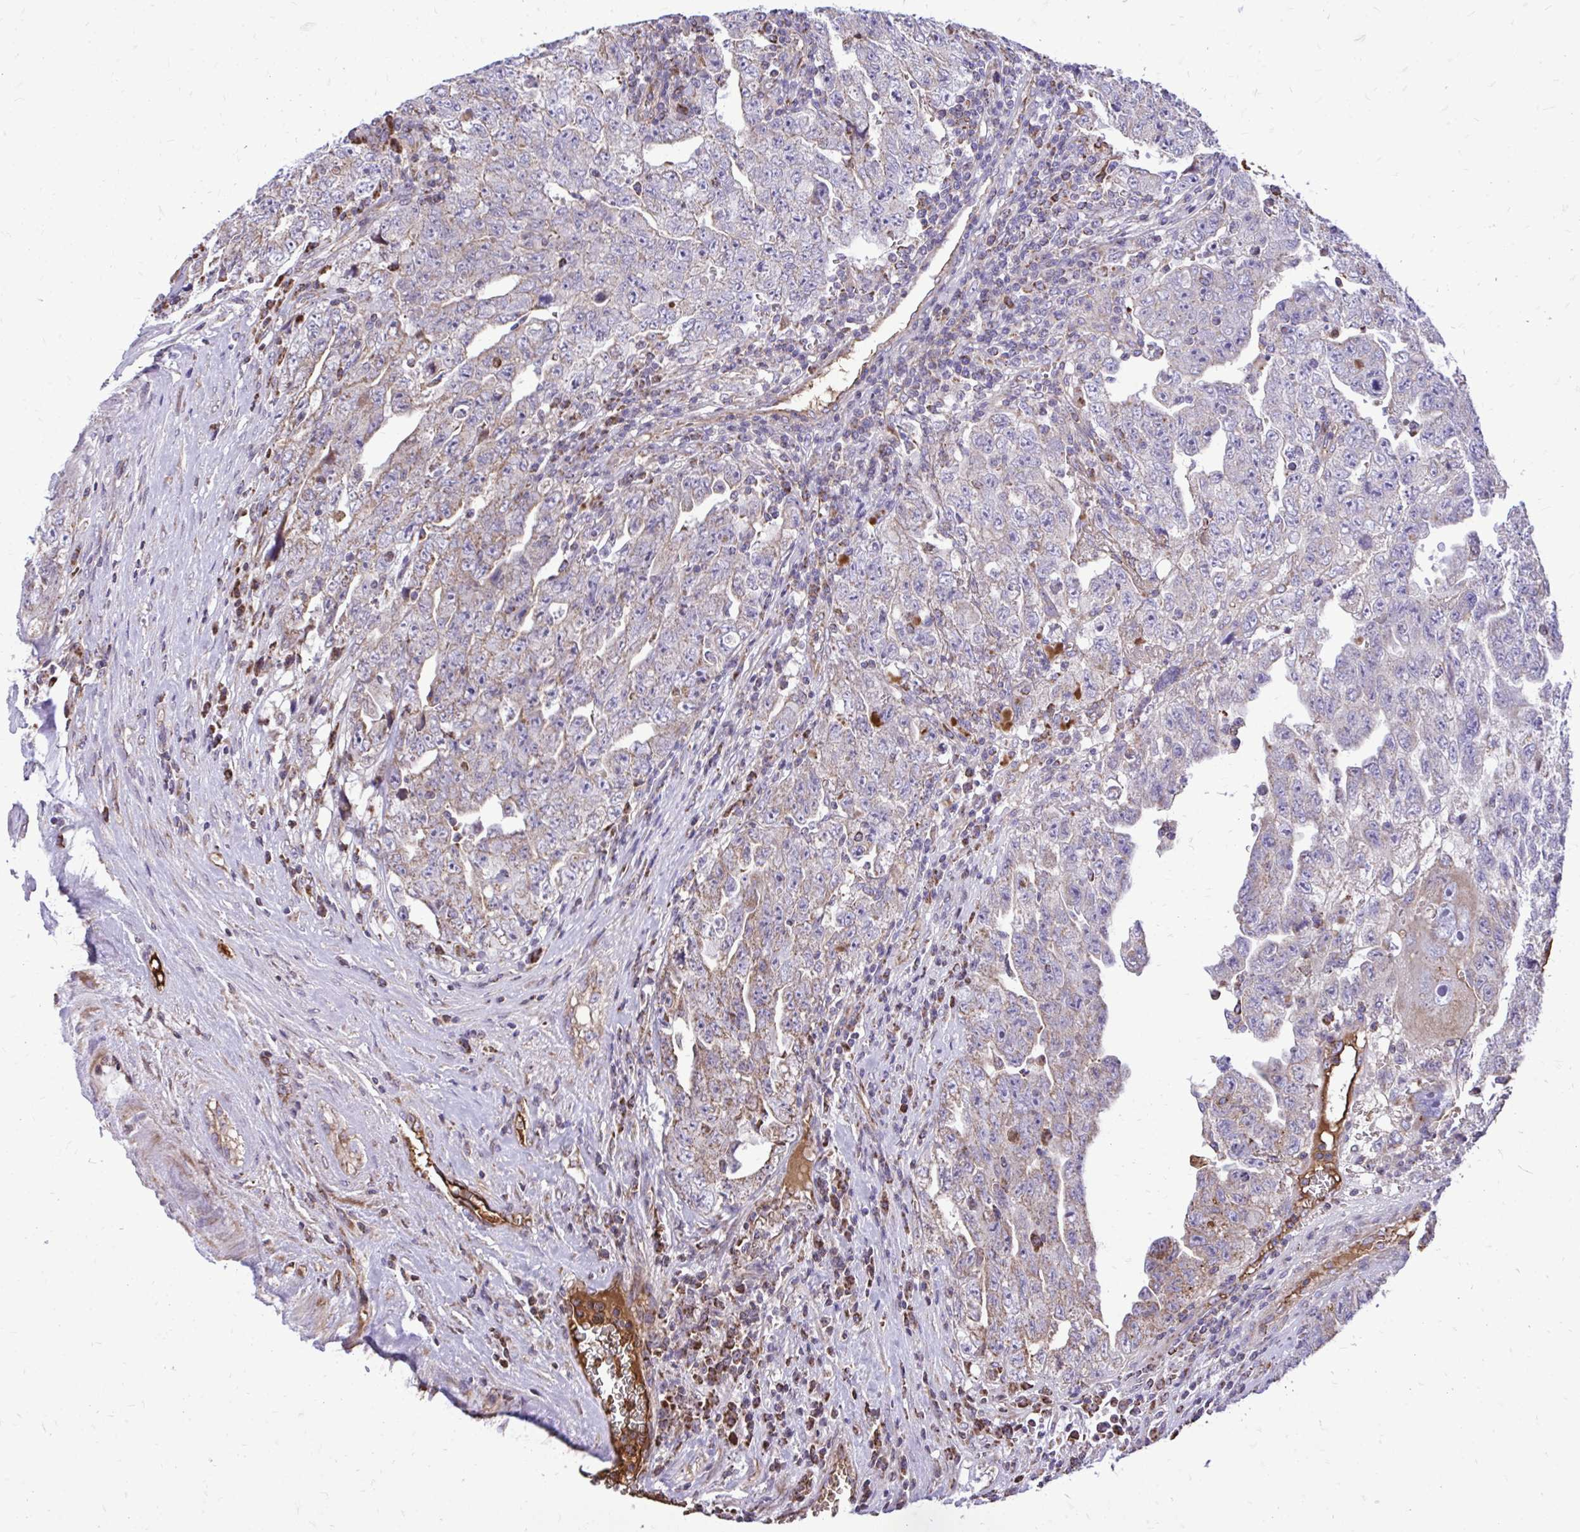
{"staining": {"intensity": "weak", "quantity": "<25%", "location": "cytoplasmic/membranous"}, "tissue": "testis cancer", "cell_type": "Tumor cells", "image_type": "cancer", "snomed": [{"axis": "morphology", "description": "Carcinoma, Embryonal, NOS"}, {"axis": "topography", "description": "Testis"}], "caption": "Tumor cells show no significant protein staining in testis cancer. (Brightfield microscopy of DAB immunohistochemistry at high magnification).", "gene": "ATP13A2", "patient": {"sex": "male", "age": 28}}